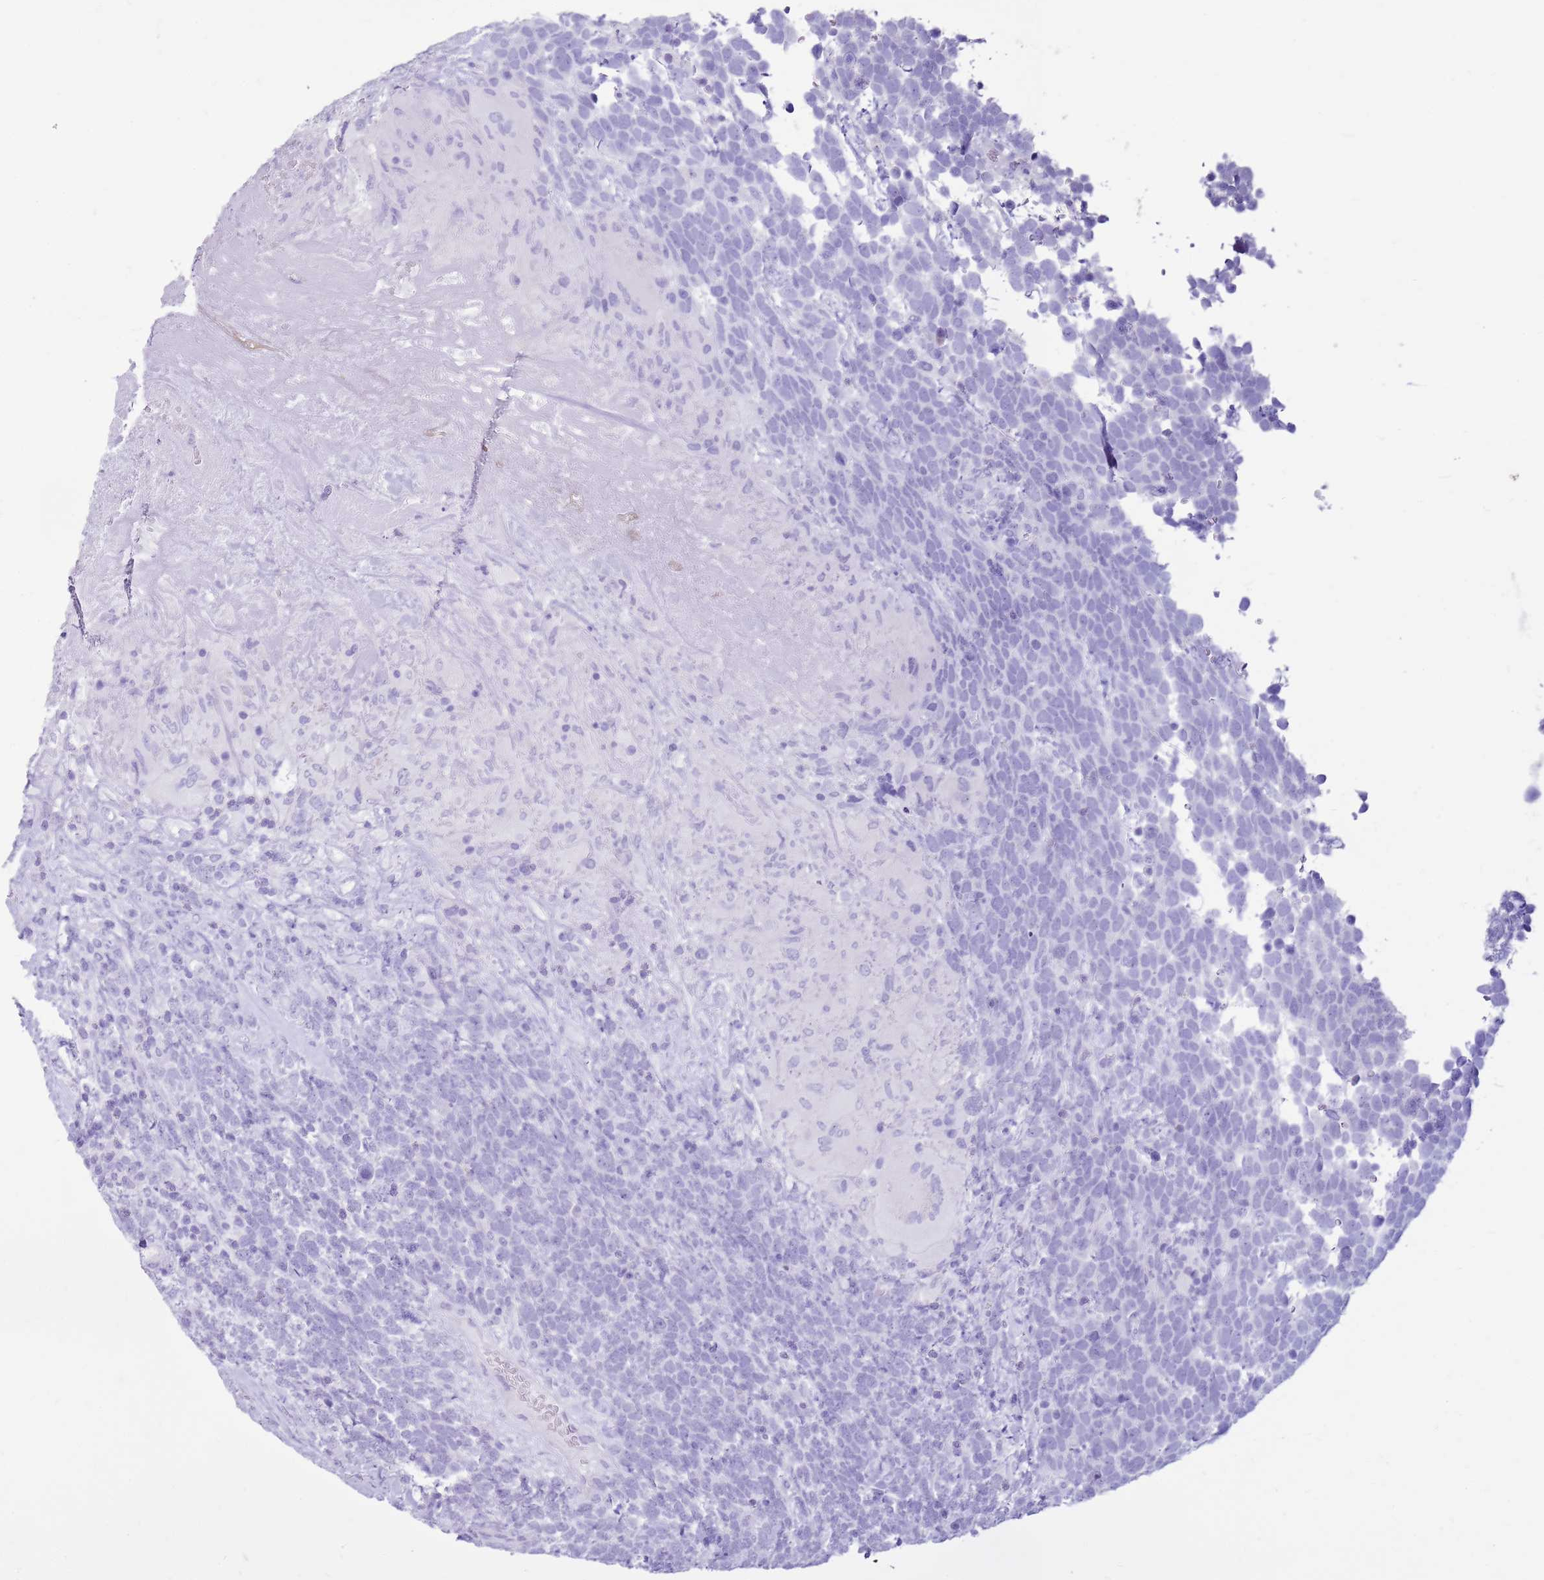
{"staining": {"intensity": "negative", "quantity": "none", "location": "none"}, "tissue": "urothelial cancer", "cell_type": "Tumor cells", "image_type": "cancer", "snomed": [{"axis": "morphology", "description": "Urothelial carcinoma, High grade"}, {"axis": "topography", "description": "Urinary bladder"}], "caption": "There is no significant expression in tumor cells of urothelial cancer.", "gene": "CA8", "patient": {"sex": "female", "age": 82}}